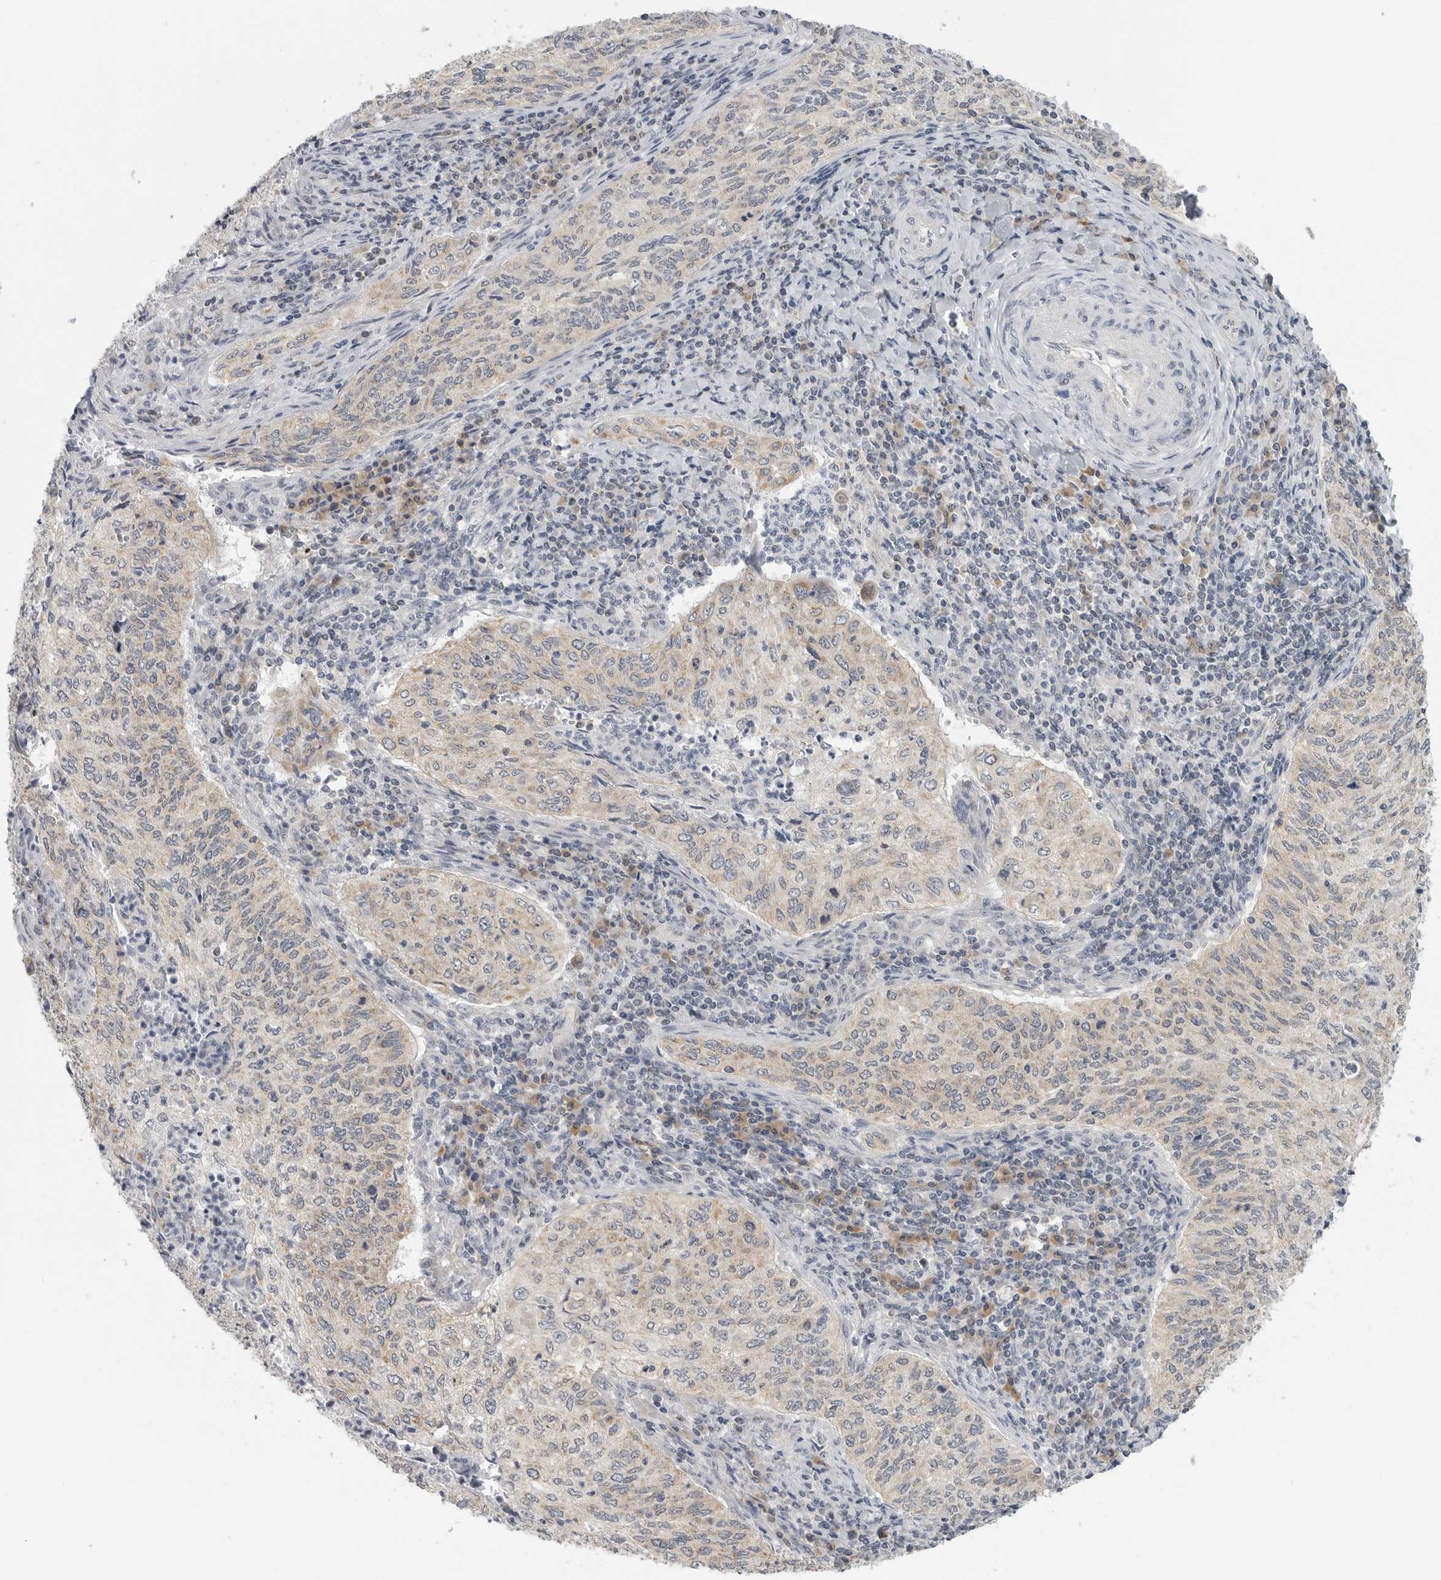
{"staining": {"intensity": "weak", "quantity": "25%-75%", "location": "cytoplasmic/membranous"}, "tissue": "cervical cancer", "cell_type": "Tumor cells", "image_type": "cancer", "snomed": [{"axis": "morphology", "description": "Squamous cell carcinoma, NOS"}, {"axis": "topography", "description": "Cervix"}], "caption": "Weak cytoplasmic/membranous protein staining is seen in approximately 25%-75% of tumor cells in cervical cancer (squamous cell carcinoma). The staining is performed using DAB (3,3'-diaminobenzidine) brown chromogen to label protein expression. The nuclei are counter-stained blue using hematoxylin.", "gene": "IL12RB2", "patient": {"sex": "female", "age": 30}}